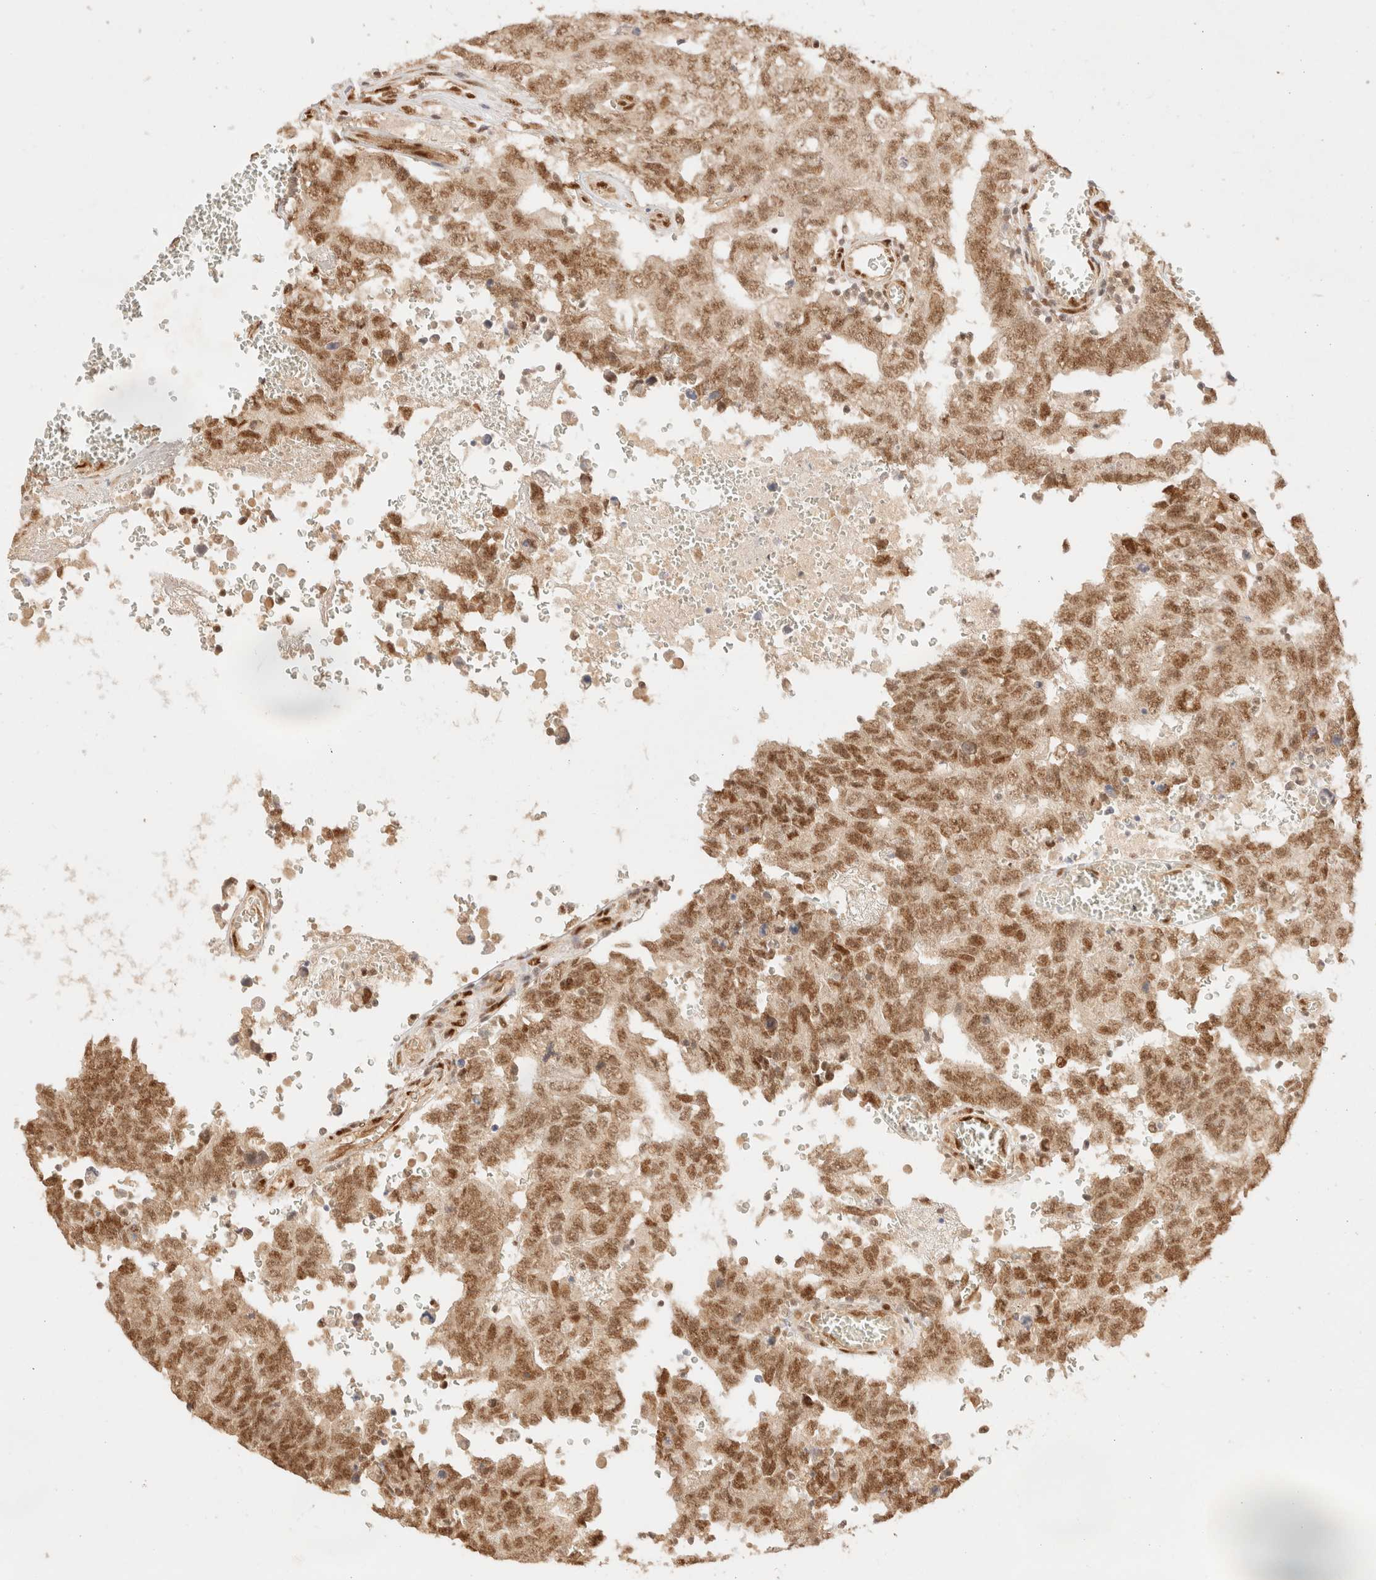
{"staining": {"intensity": "moderate", "quantity": ">75%", "location": "nuclear"}, "tissue": "testis cancer", "cell_type": "Tumor cells", "image_type": "cancer", "snomed": [{"axis": "morphology", "description": "Carcinoma, Embryonal, NOS"}, {"axis": "topography", "description": "Testis"}], "caption": "Testis cancer stained for a protein shows moderate nuclear positivity in tumor cells.", "gene": "ZNF768", "patient": {"sex": "male", "age": 26}}